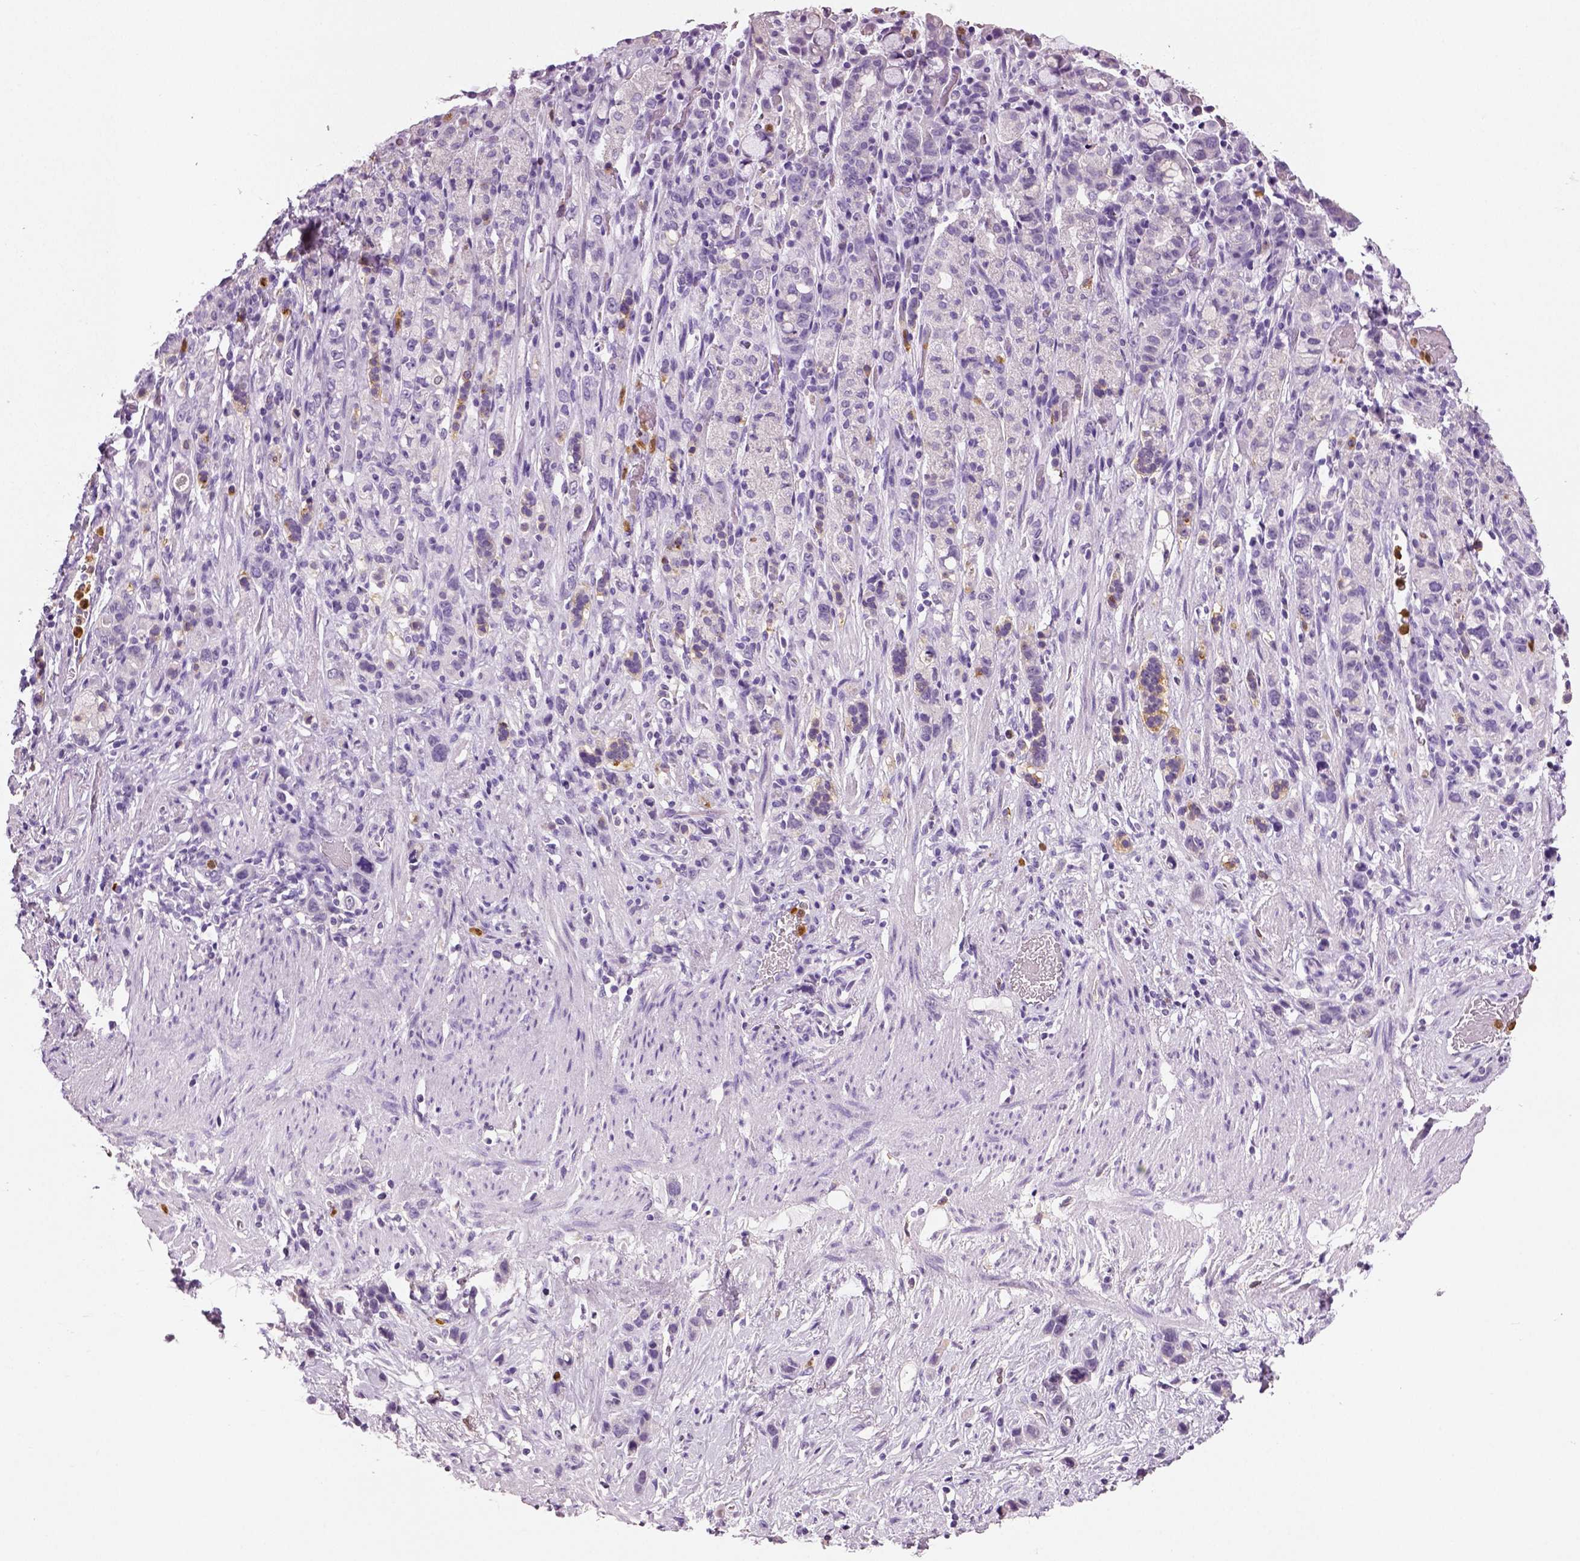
{"staining": {"intensity": "negative", "quantity": "none", "location": "none"}, "tissue": "stomach cancer", "cell_type": "Tumor cells", "image_type": "cancer", "snomed": [{"axis": "morphology", "description": "Adenocarcinoma, NOS"}, {"axis": "topography", "description": "Stomach"}], "caption": "Tumor cells show no significant expression in stomach cancer.", "gene": "NECAB2", "patient": {"sex": "female", "age": 65}}